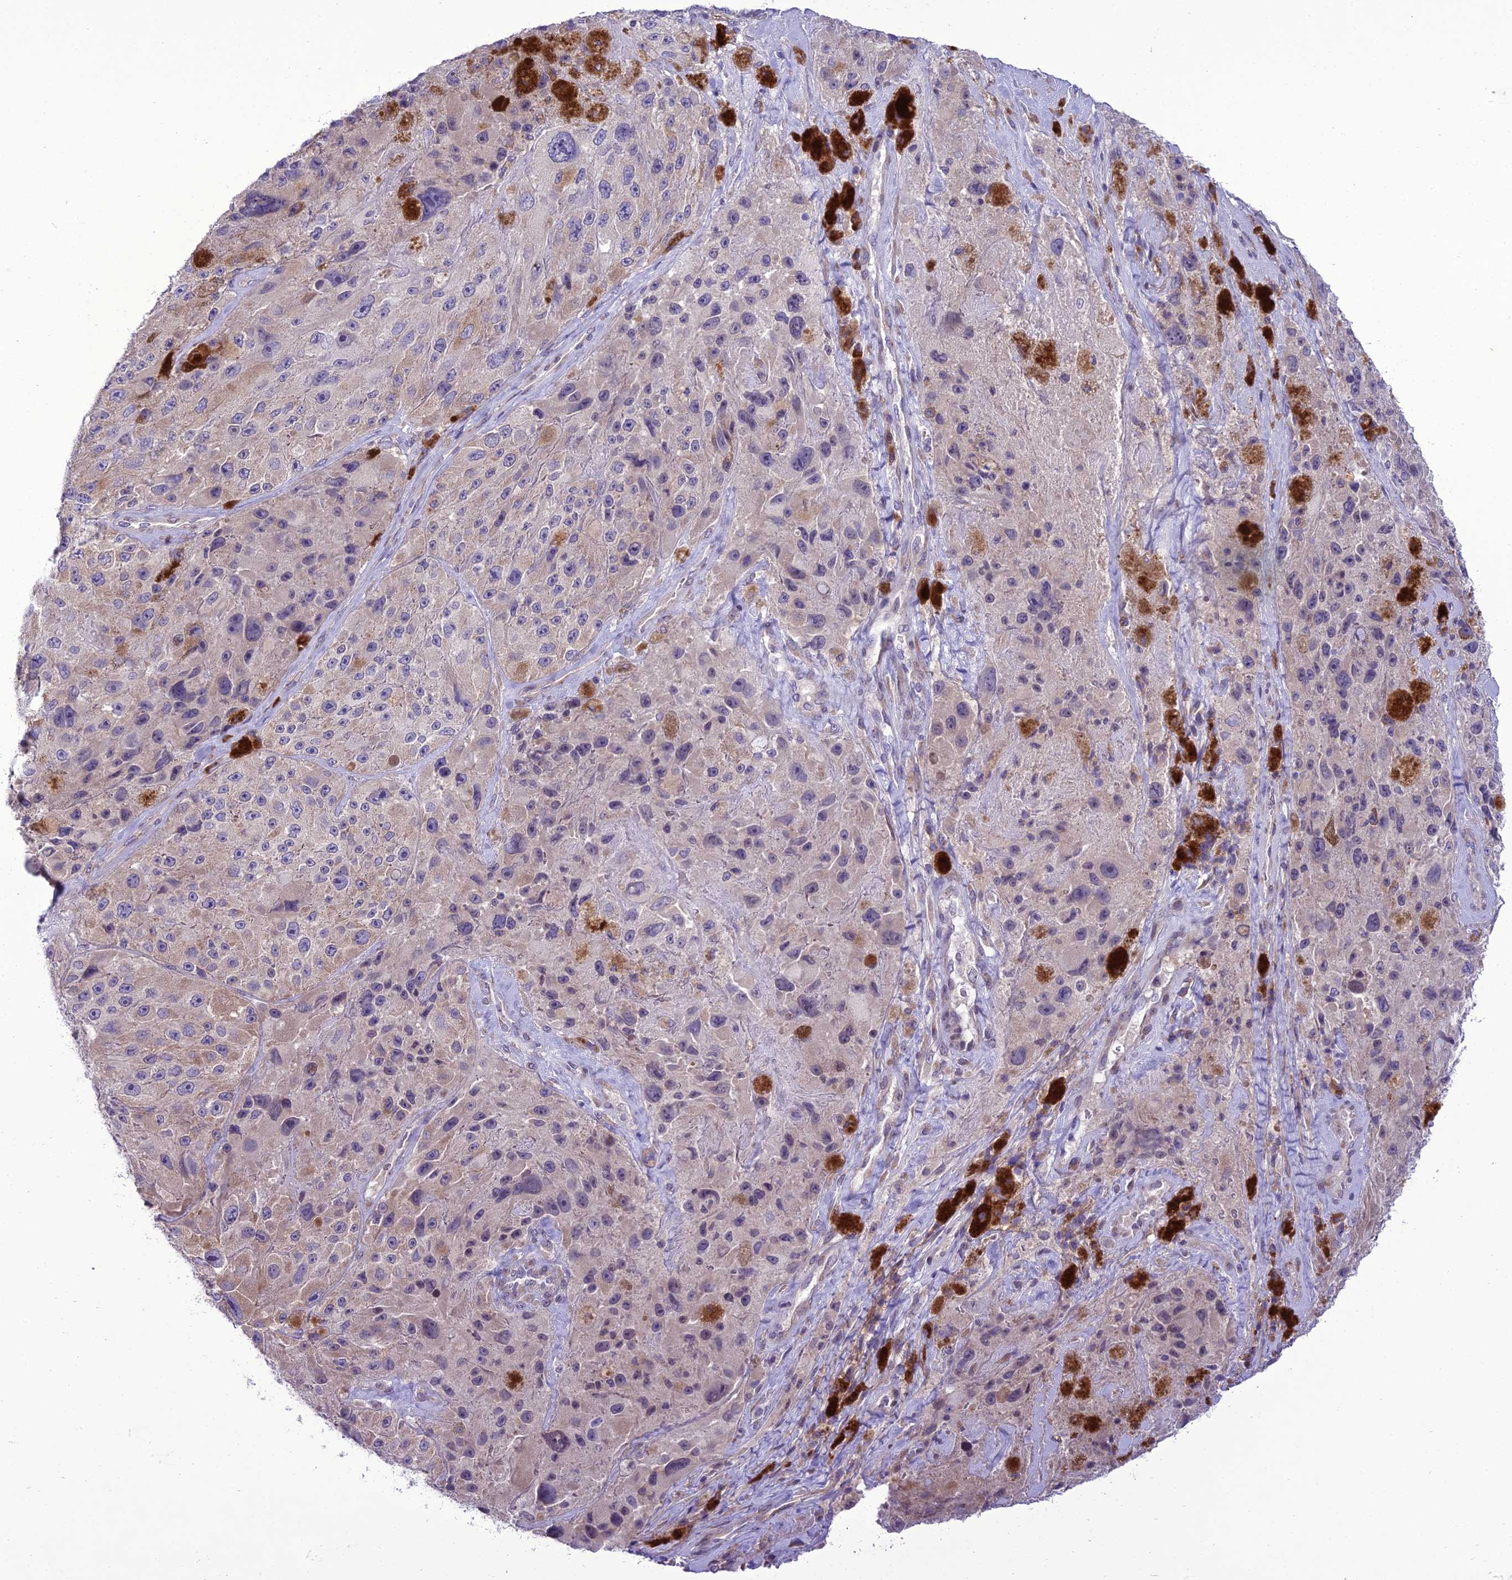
{"staining": {"intensity": "negative", "quantity": "none", "location": "none"}, "tissue": "melanoma", "cell_type": "Tumor cells", "image_type": "cancer", "snomed": [{"axis": "morphology", "description": "Malignant melanoma, Metastatic site"}, {"axis": "topography", "description": "Lymph node"}], "caption": "The histopathology image reveals no staining of tumor cells in malignant melanoma (metastatic site). The staining was performed using DAB (3,3'-diaminobenzidine) to visualize the protein expression in brown, while the nuclei were stained in blue with hematoxylin (Magnification: 20x).", "gene": "NEURL2", "patient": {"sex": "male", "age": 62}}